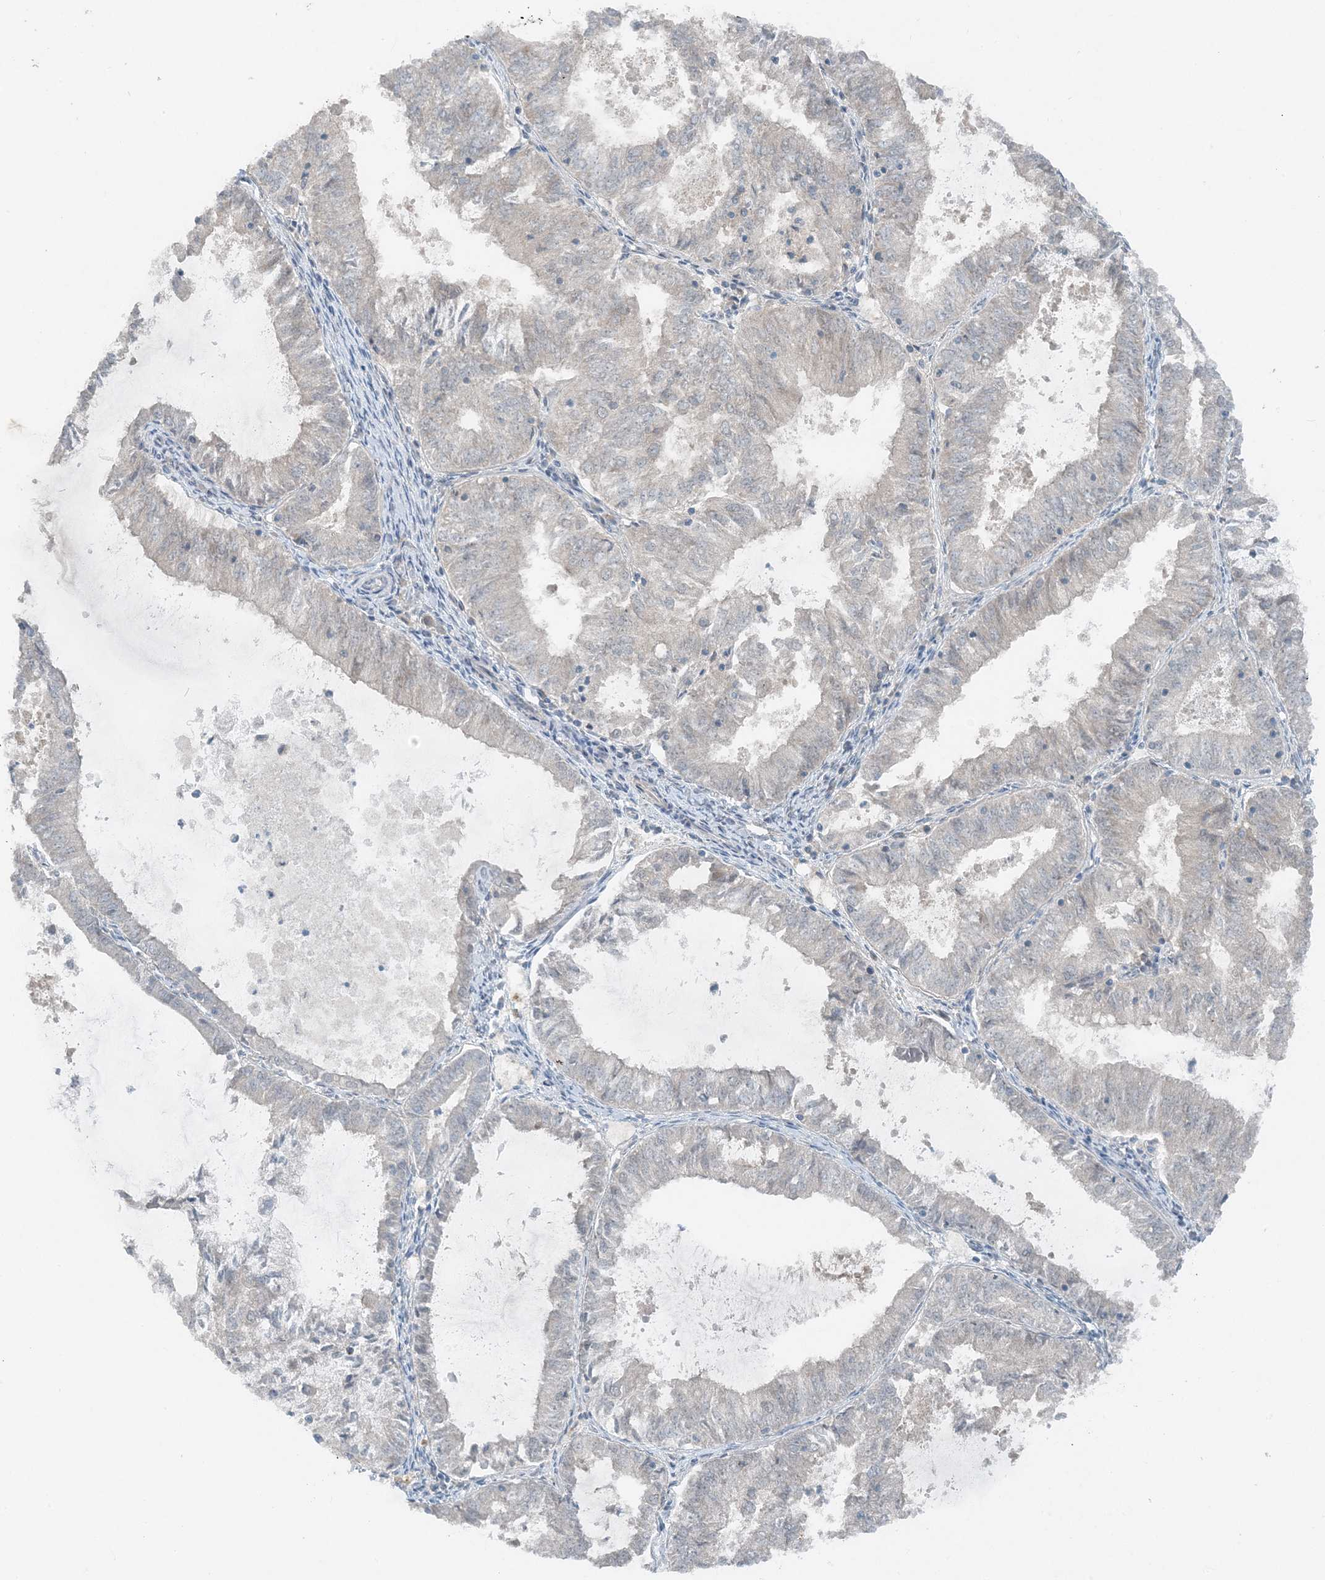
{"staining": {"intensity": "negative", "quantity": "none", "location": "none"}, "tissue": "endometrial cancer", "cell_type": "Tumor cells", "image_type": "cancer", "snomed": [{"axis": "morphology", "description": "Adenocarcinoma, NOS"}, {"axis": "topography", "description": "Endometrium"}], "caption": "Immunohistochemistry histopathology image of adenocarcinoma (endometrial) stained for a protein (brown), which displays no positivity in tumor cells.", "gene": "MITD1", "patient": {"sex": "female", "age": 57}}